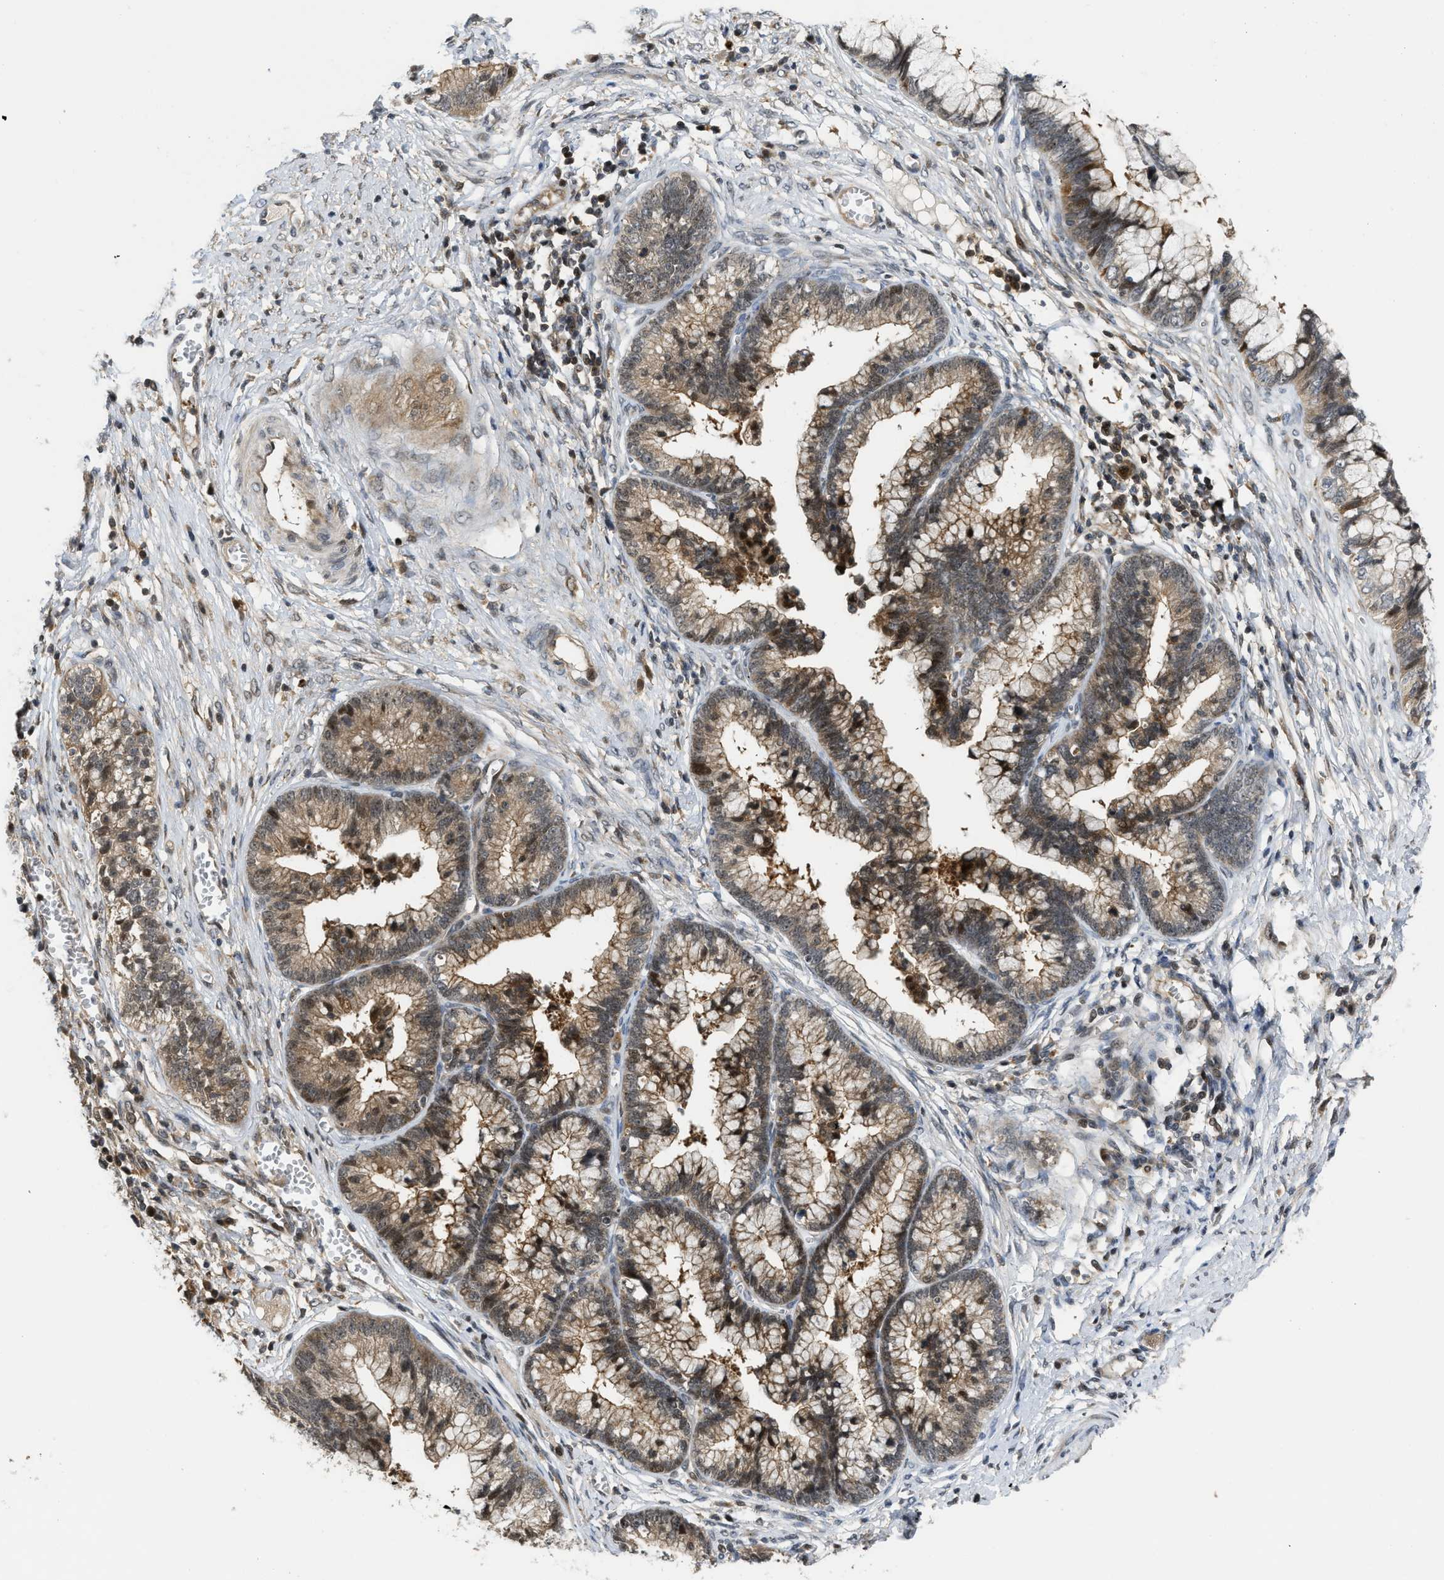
{"staining": {"intensity": "moderate", "quantity": ">75%", "location": "cytoplasmic/membranous,nuclear"}, "tissue": "cervical cancer", "cell_type": "Tumor cells", "image_type": "cancer", "snomed": [{"axis": "morphology", "description": "Adenocarcinoma, NOS"}, {"axis": "topography", "description": "Cervix"}], "caption": "Human cervical cancer (adenocarcinoma) stained with a protein marker displays moderate staining in tumor cells.", "gene": "DNAJC28", "patient": {"sex": "female", "age": 44}}